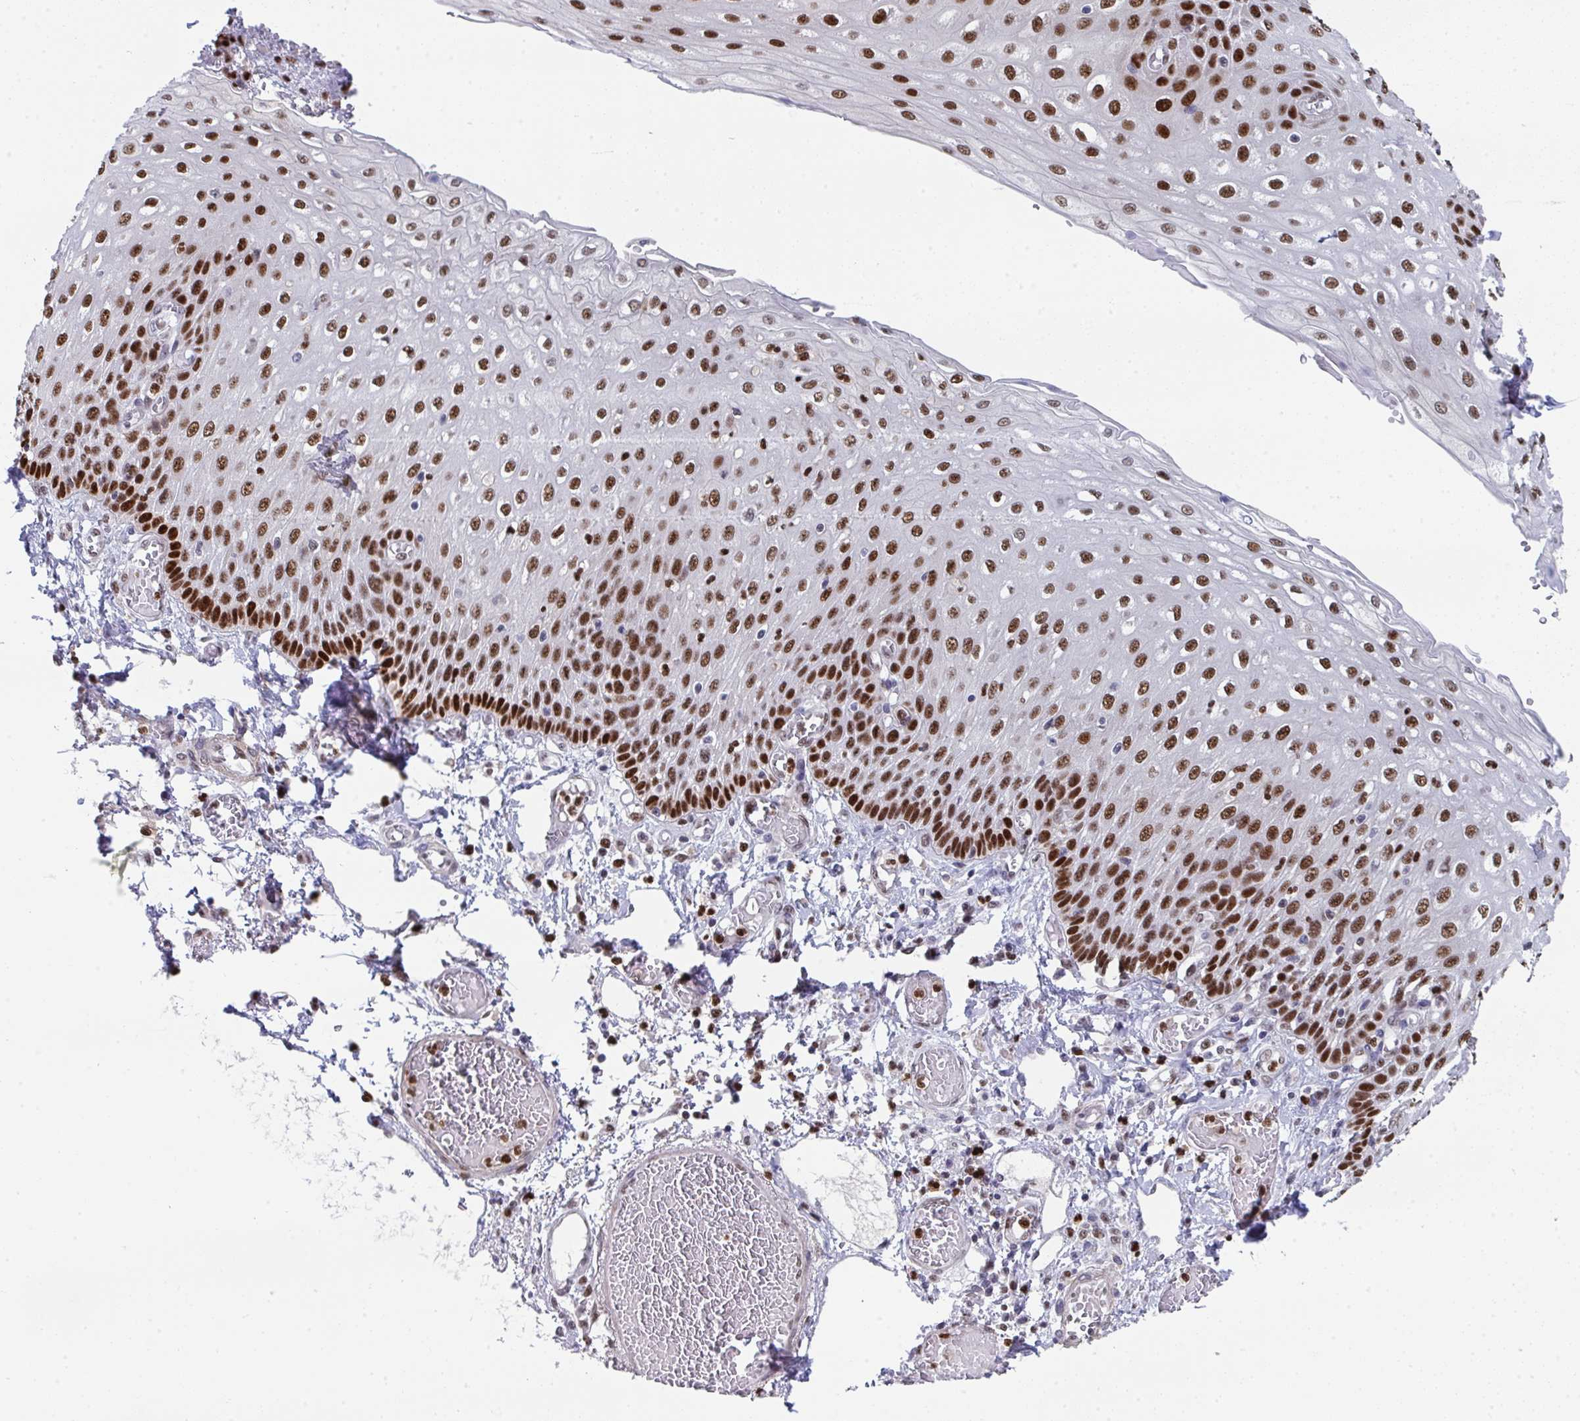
{"staining": {"intensity": "strong", "quantity": ">75%", "location": "nuclear"}, "tissue": "esophagus", "cell_type": "Squamous epithelial cells", "image_type": "normal", "snomed": [{"axis": "morphology", "description": "Normal tissue, NOS"}, {"axis": "morphology", "description": "Adenocarcinoma, NOS"}, {"axis": "topography", "description": "Esophagus"}], "caption": "A brown stain highlights strong nuclear positivity of a protein in squamous epithelial cells of unremarkable human esophagus. The staining was performed using DAB to visualize the protein expression in brown, while the nuclei were stained in blue with hematoxylin (Magnification: 20x).", "gene": "JDP2", "patient": {"sex": "male", "age": 81}}